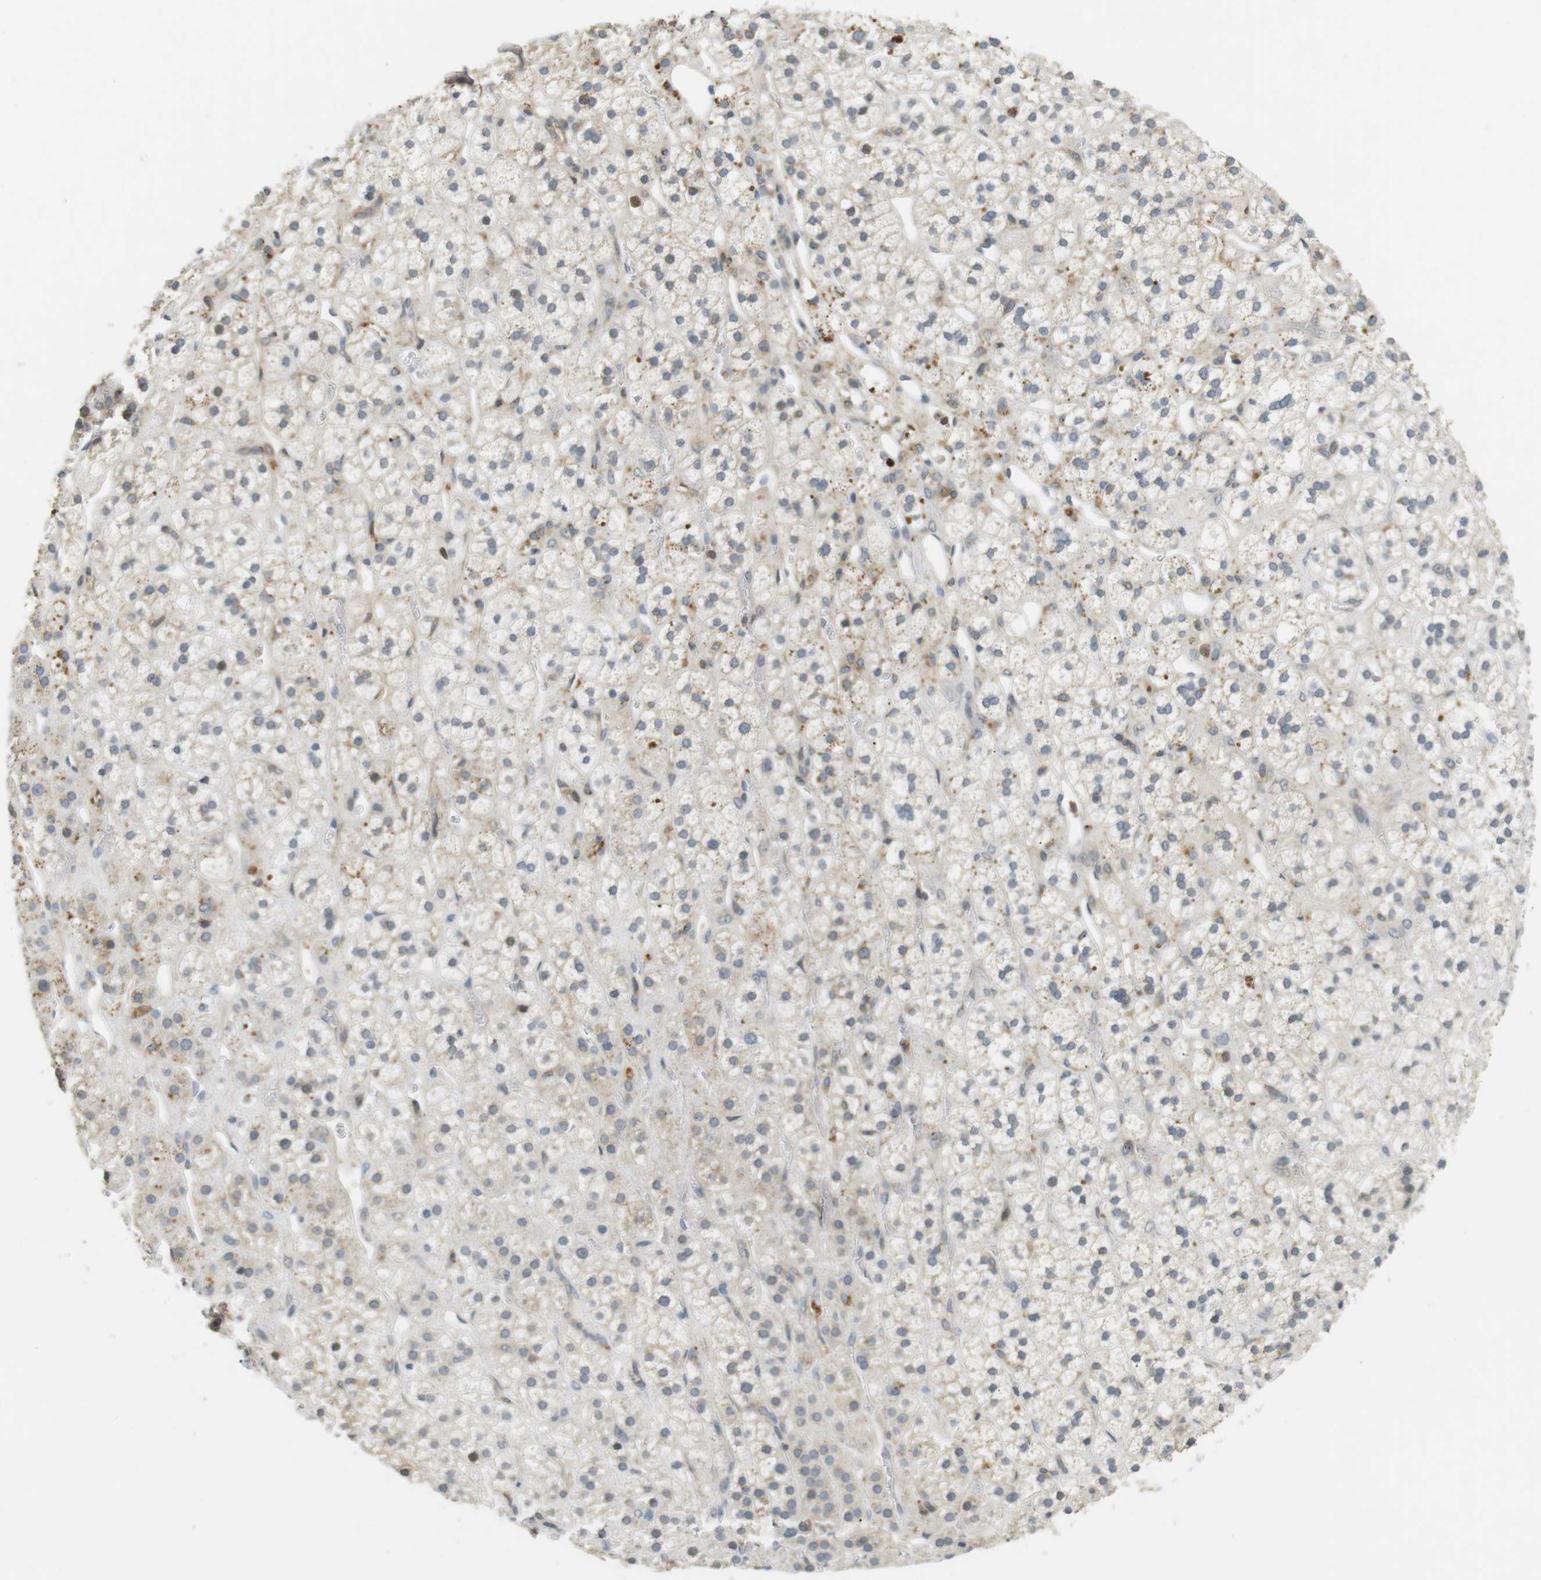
{"staining": {"intensity": "weak", "quantity": ">75%", "location": "cytoplasmic/membranous"}, "tissue": "adrenal gland", "cell_type": "Glandular cells", "image_type": "normal", "snomed": [{"axis": "morphology", "description": "Normal tissue, NOS"}, {"axis": "topography", "description": "Adrenal gland"}], "caption": "IHC of normal human adrenal gland reveals low levels of weak cytoplasmic/membranous positivity in approximately >75% of glandular cells.", "gene": "P2RY1", "patient": {"sex": "male", "age": 56}}